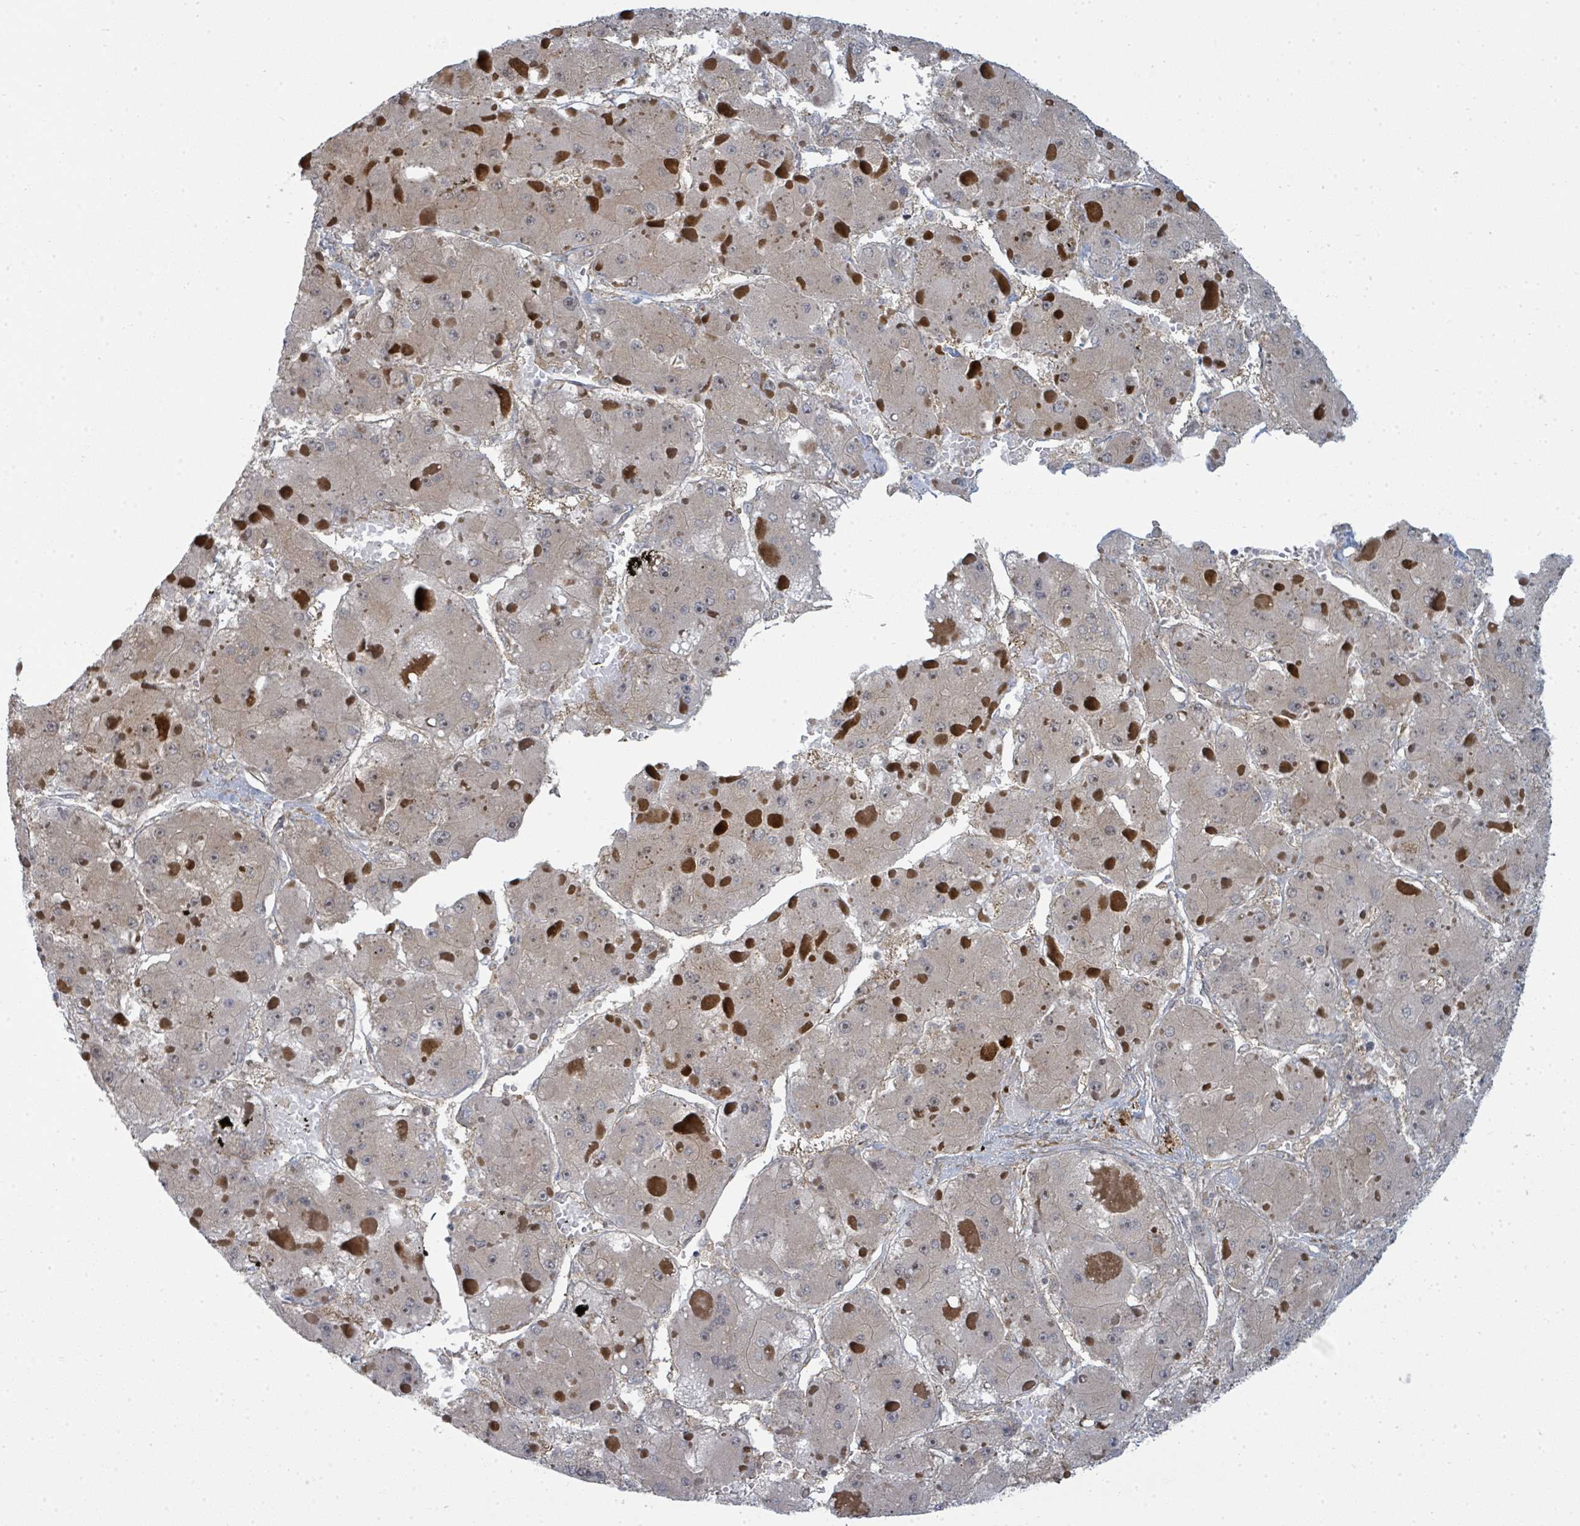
{"staining": {"intensity": "negative", "quantity": "none", "location": "none"}, "tissue": "liver cancer", "cell_type": "Tumor cells", "image_type": "cancer", "snomed": [{"axis": "morphology", "description": "Carcinoma, Hepatocellular, NOS"}, {"axis": "topography", "description": "Liver"}], "caption": "Tumor cells are negative for brown protein staining in liver cancer.", "gene": "PSMG2", "patient": {"sex": "female", "age": 73}}